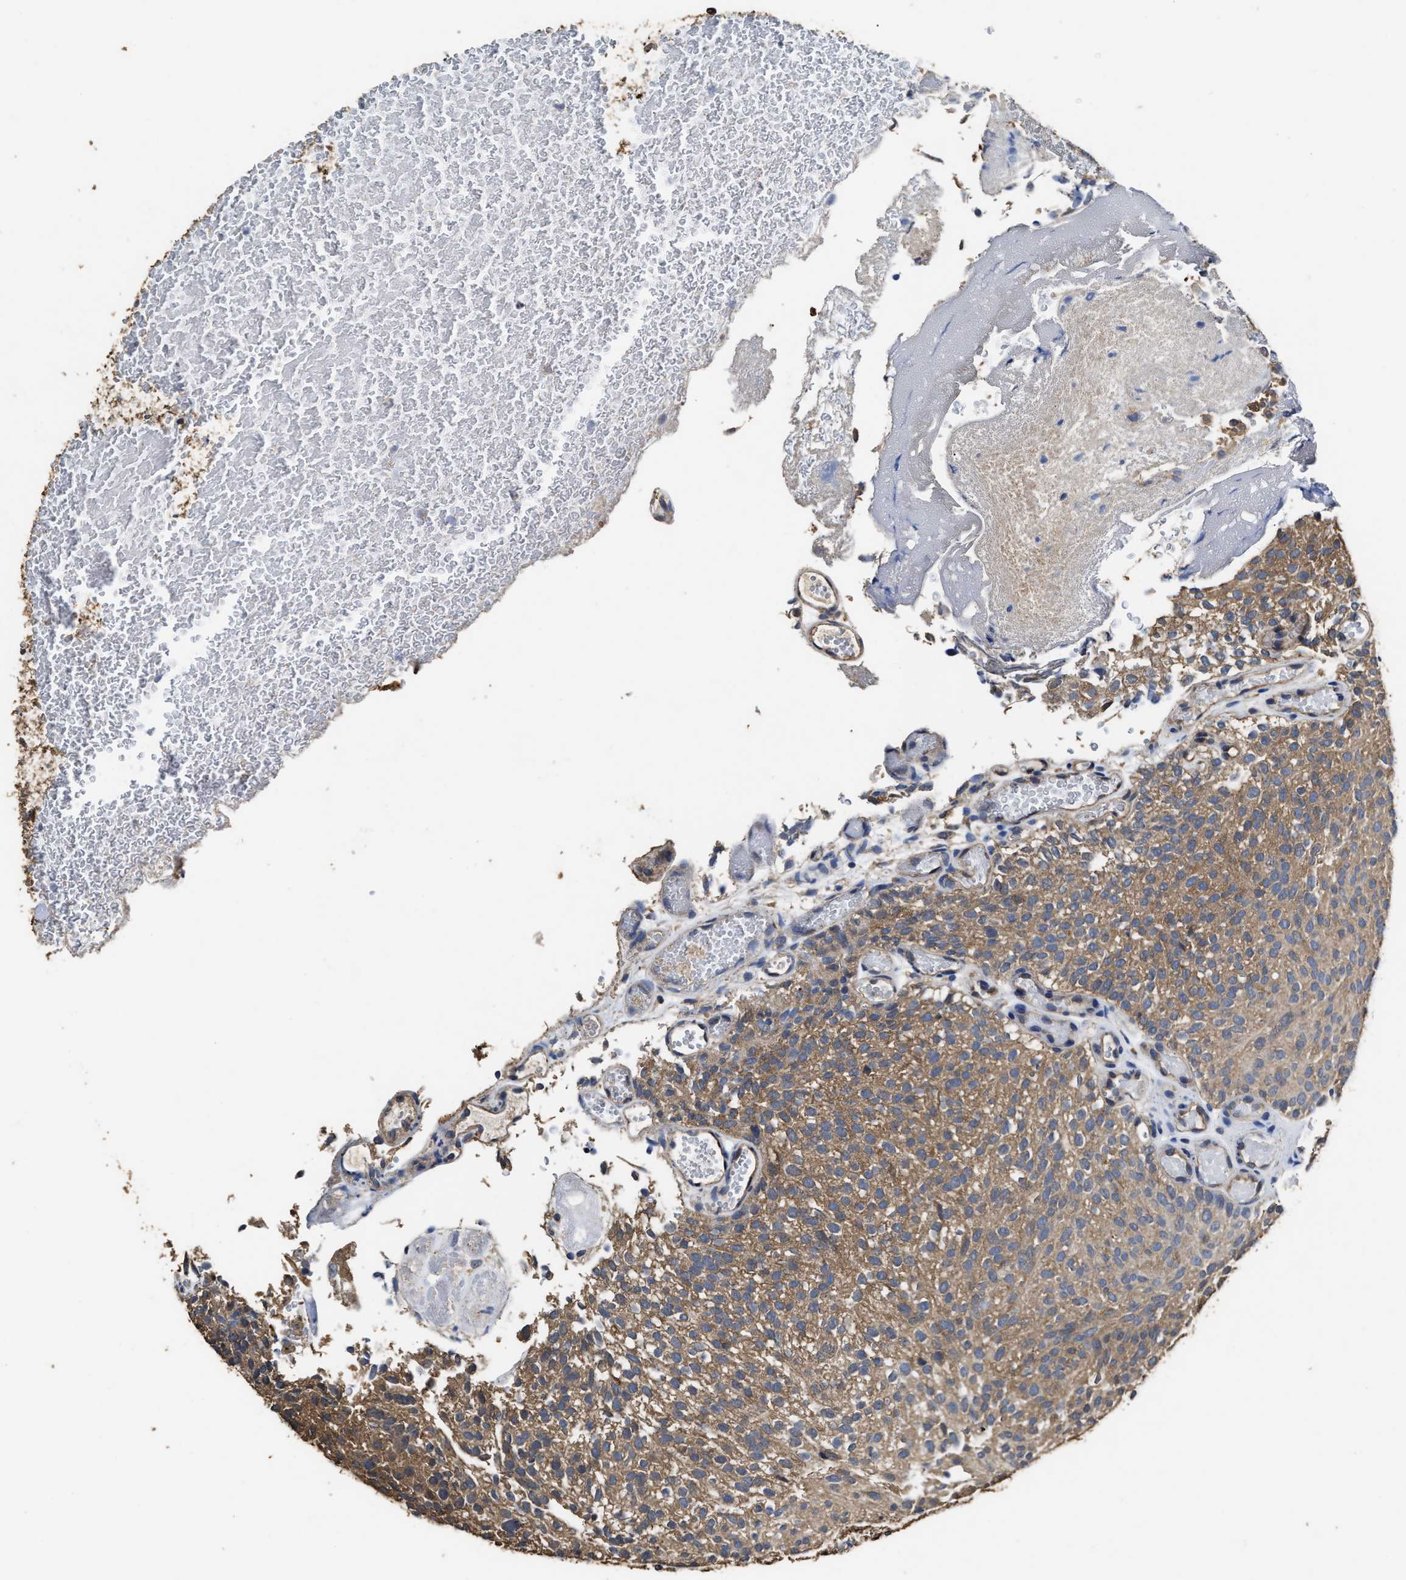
{"staining": {"intensity": "moderate", "quantity": ">75%", "location": "cytoplasmic/membranous"}, "tissue": "urothelial cancer", "cell_type": "Tumor cells", "image_type": "cancer", "snomed": [{"axis": "morphology", "description": "Urothelial carcinoma, Low grade"}, {"axis": "topography", "description": "Urinary bladder"}], "caption": "Low-grade urothelial carcinoma stained for a protein exhibits moderate cytoplasmic/membranous positivity in tumor cells. The staining was performed using DAB, with brown indicating positive protein expression. Nuclei are stained blue with hematoxylin.", "gene": "YWHAE", "patient": {"sex": "male", "age": 78}}